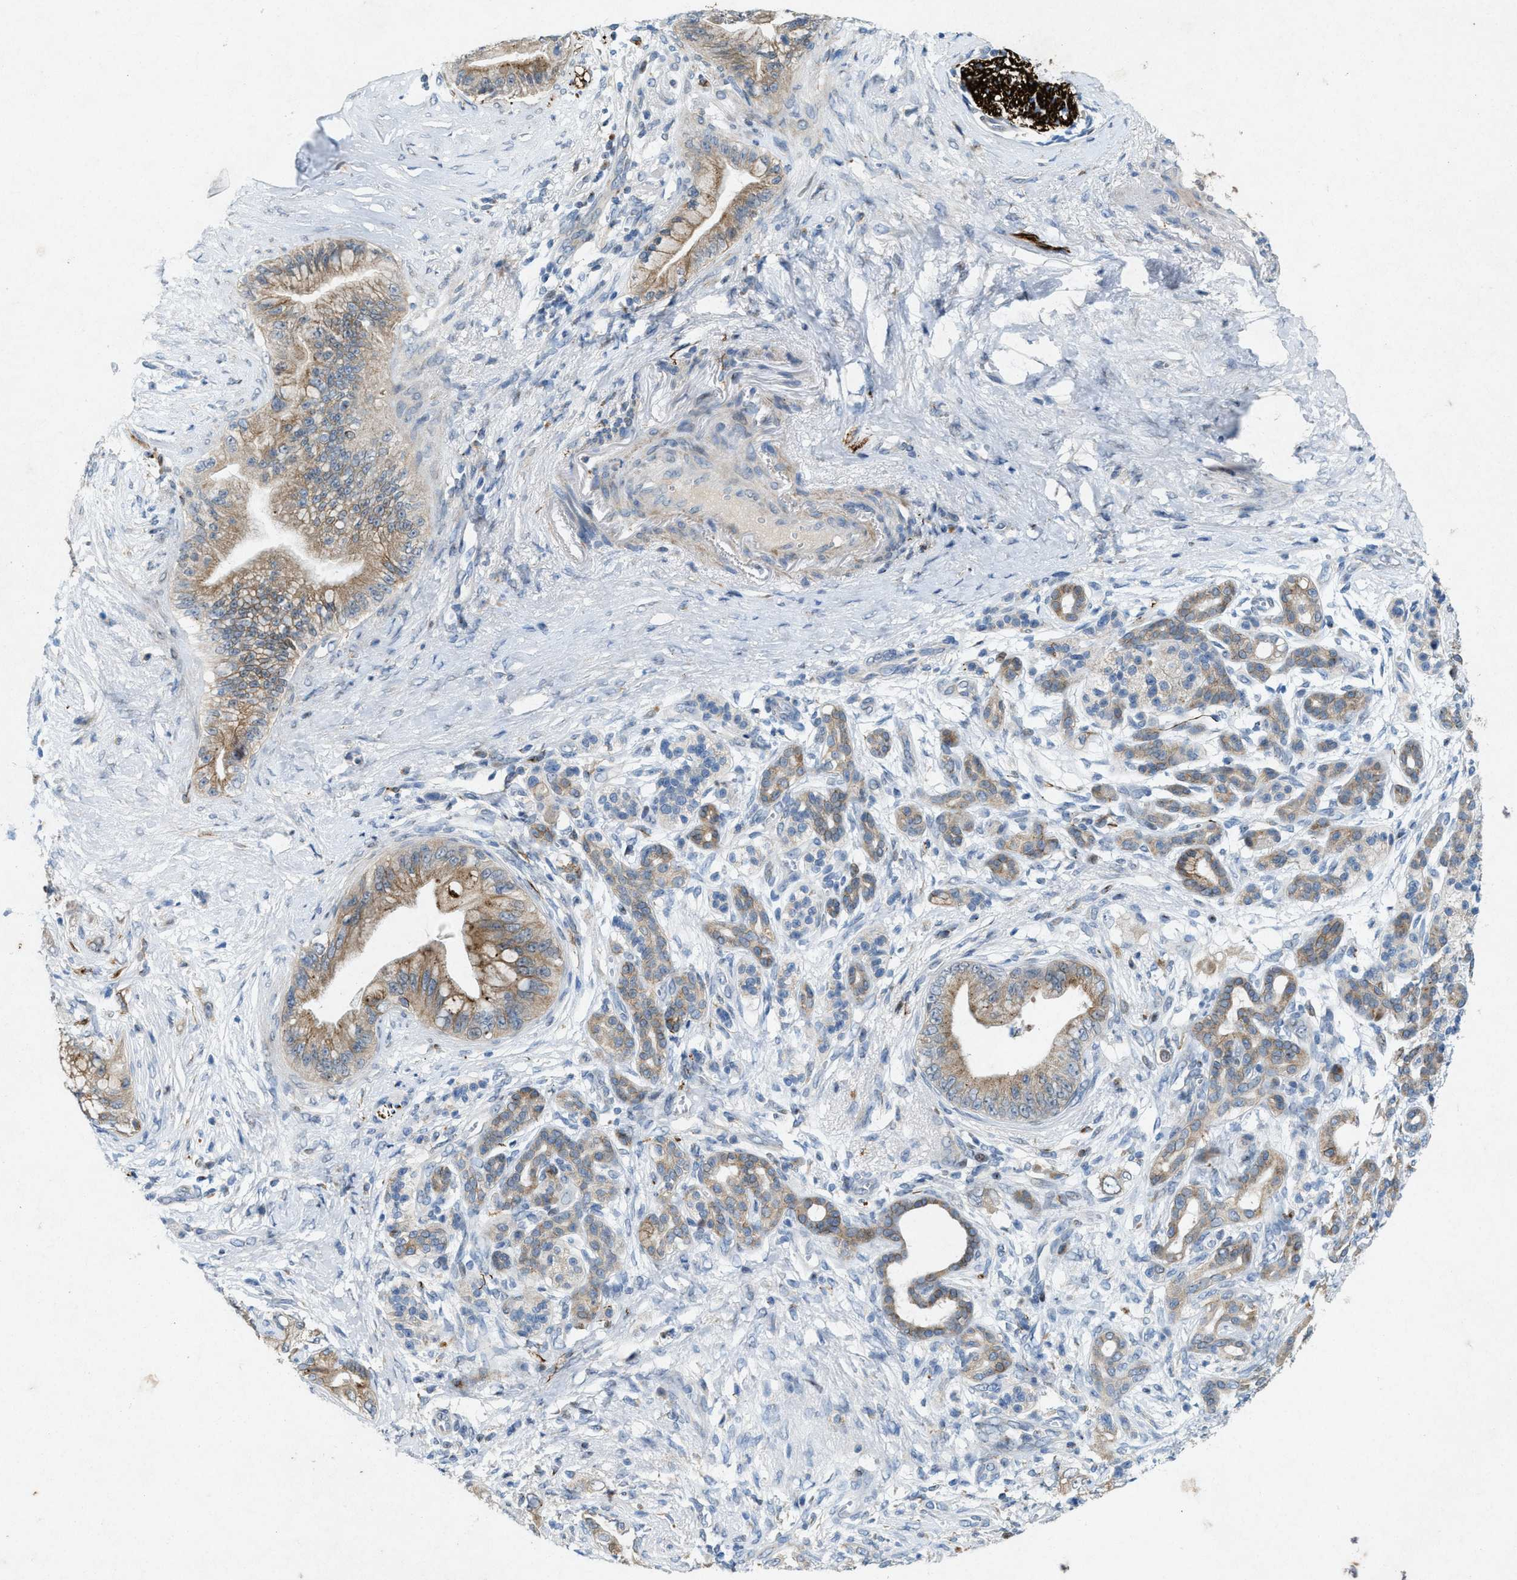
{"staining": {"intensity": "moderate", "quantity": "25%-75%", "location": "cytoplasmic/membranous"}, "tissue": "pancreatic cancer", "cell_type": "Tumor cells", "image_type": "cancer", "snomed": [{"axis": "morphology", "description": "Adenocarcinoma, NOS"}, {"axis": "topography", "description": "Pancreas"}], "caption": "Immunohistochemistry (IHC) of human pancreatic cancer (adenocarcinoma) shows medium levels of moderate cytoplasmic/membranous positivity in approximately 25%-75% of tumor cells. Ihc stains the protein in brown and the nuclei are stained blue.", "gene": "URGCP", "patient": {"sex": "male", "age": 59}}